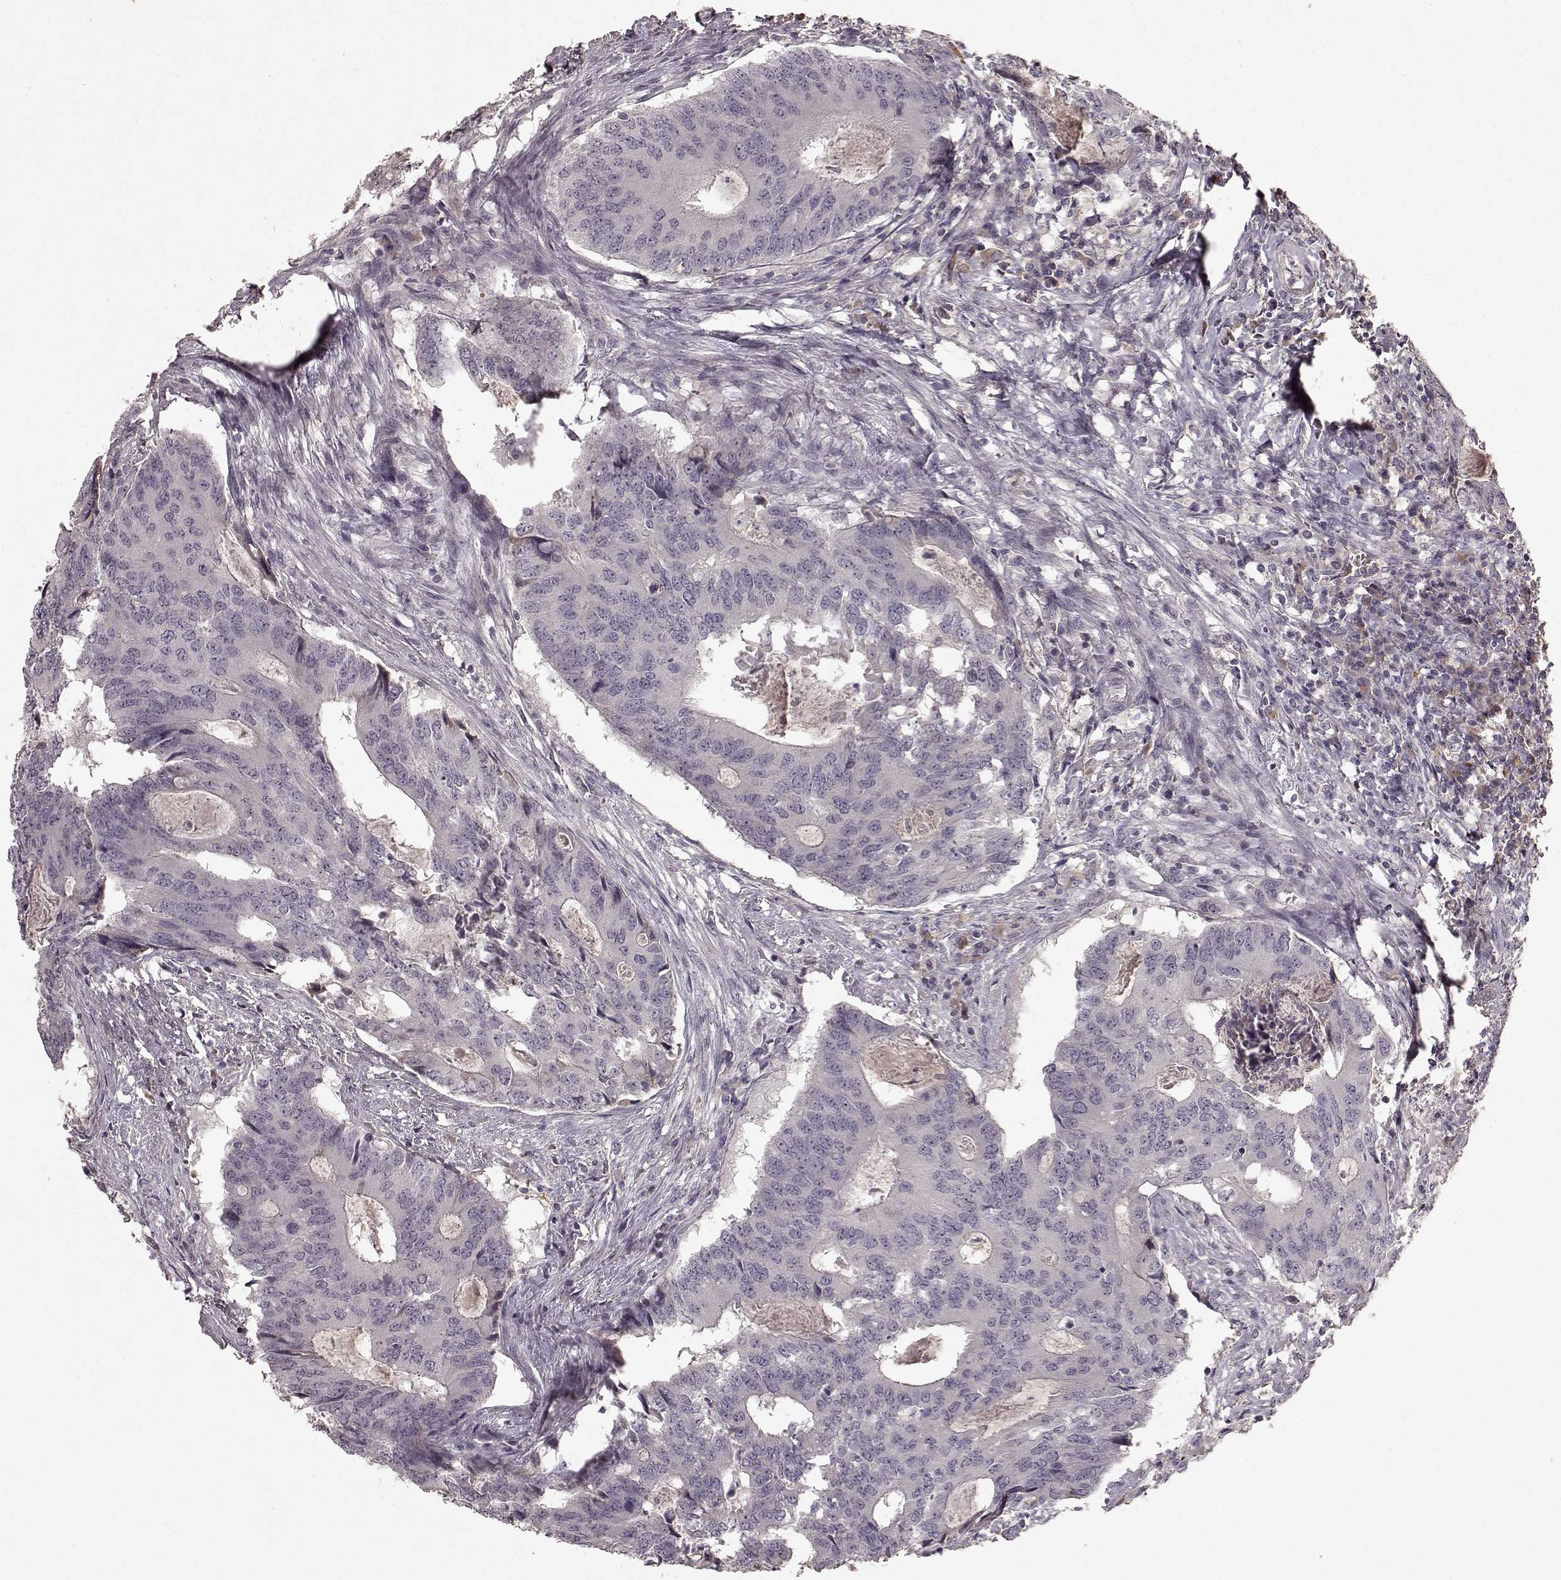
{"staining": {"intensity": "negative", "quantity": "none", "location": "none"}, "tissue": "colorectal cancer", "cell_type": "Tumor cells", "image_type": "cancer", "snomed": [{"axis": "morphology", "description": "Adenocarcinoma, NOS"}, {"axis": "topography", "description": "Colon"}], "caption": "The micrograph exhibits no staining of tumor cells in adenocarcinoma (colorectal). The staining is performed using DAB brown chromogen with nuclei counter-stained in using hematoxylin.", "gene": "SLC22A18", "patient": {"sex": "male", "age": 67}}